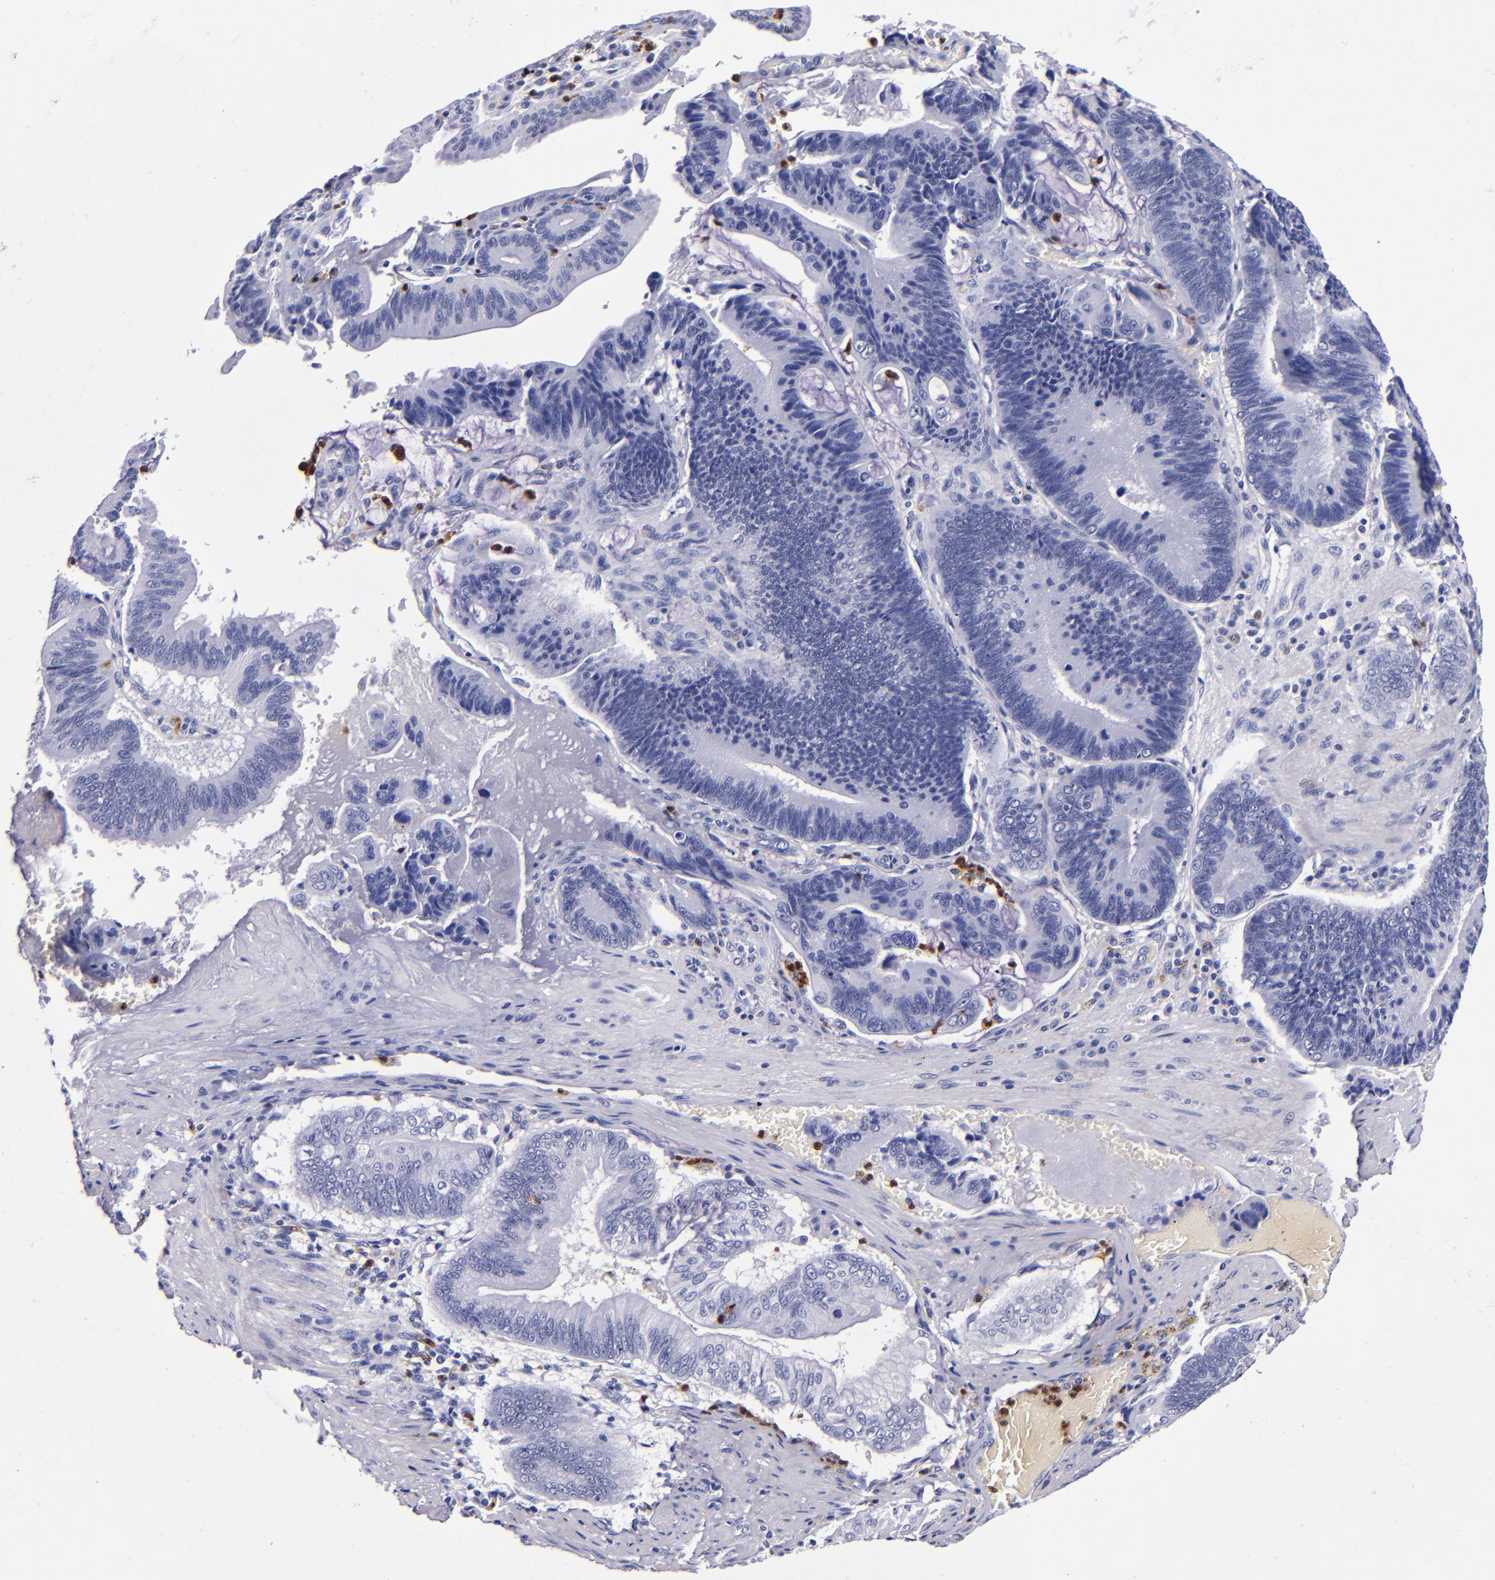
{"staining": {"intensity": "negative", "quantity": "none", "location": "none"}, "tissue": "pancreatic cancer", "cell_type": "Tumor cells", "image_type": "cancer", "snomed": [{"axis": "morphology", "description": "Adenocarcinoma, NOS"}, {"axis": "topography", "description": "Pancreas"}], "caption": "Adenocarcinoma (pancreatic) stained for a protein using immunohistochemistry (IHC) reveals no expression tumor cells.", "gene": "S100A8", "patient": {"sex": "male", "age": 82}}